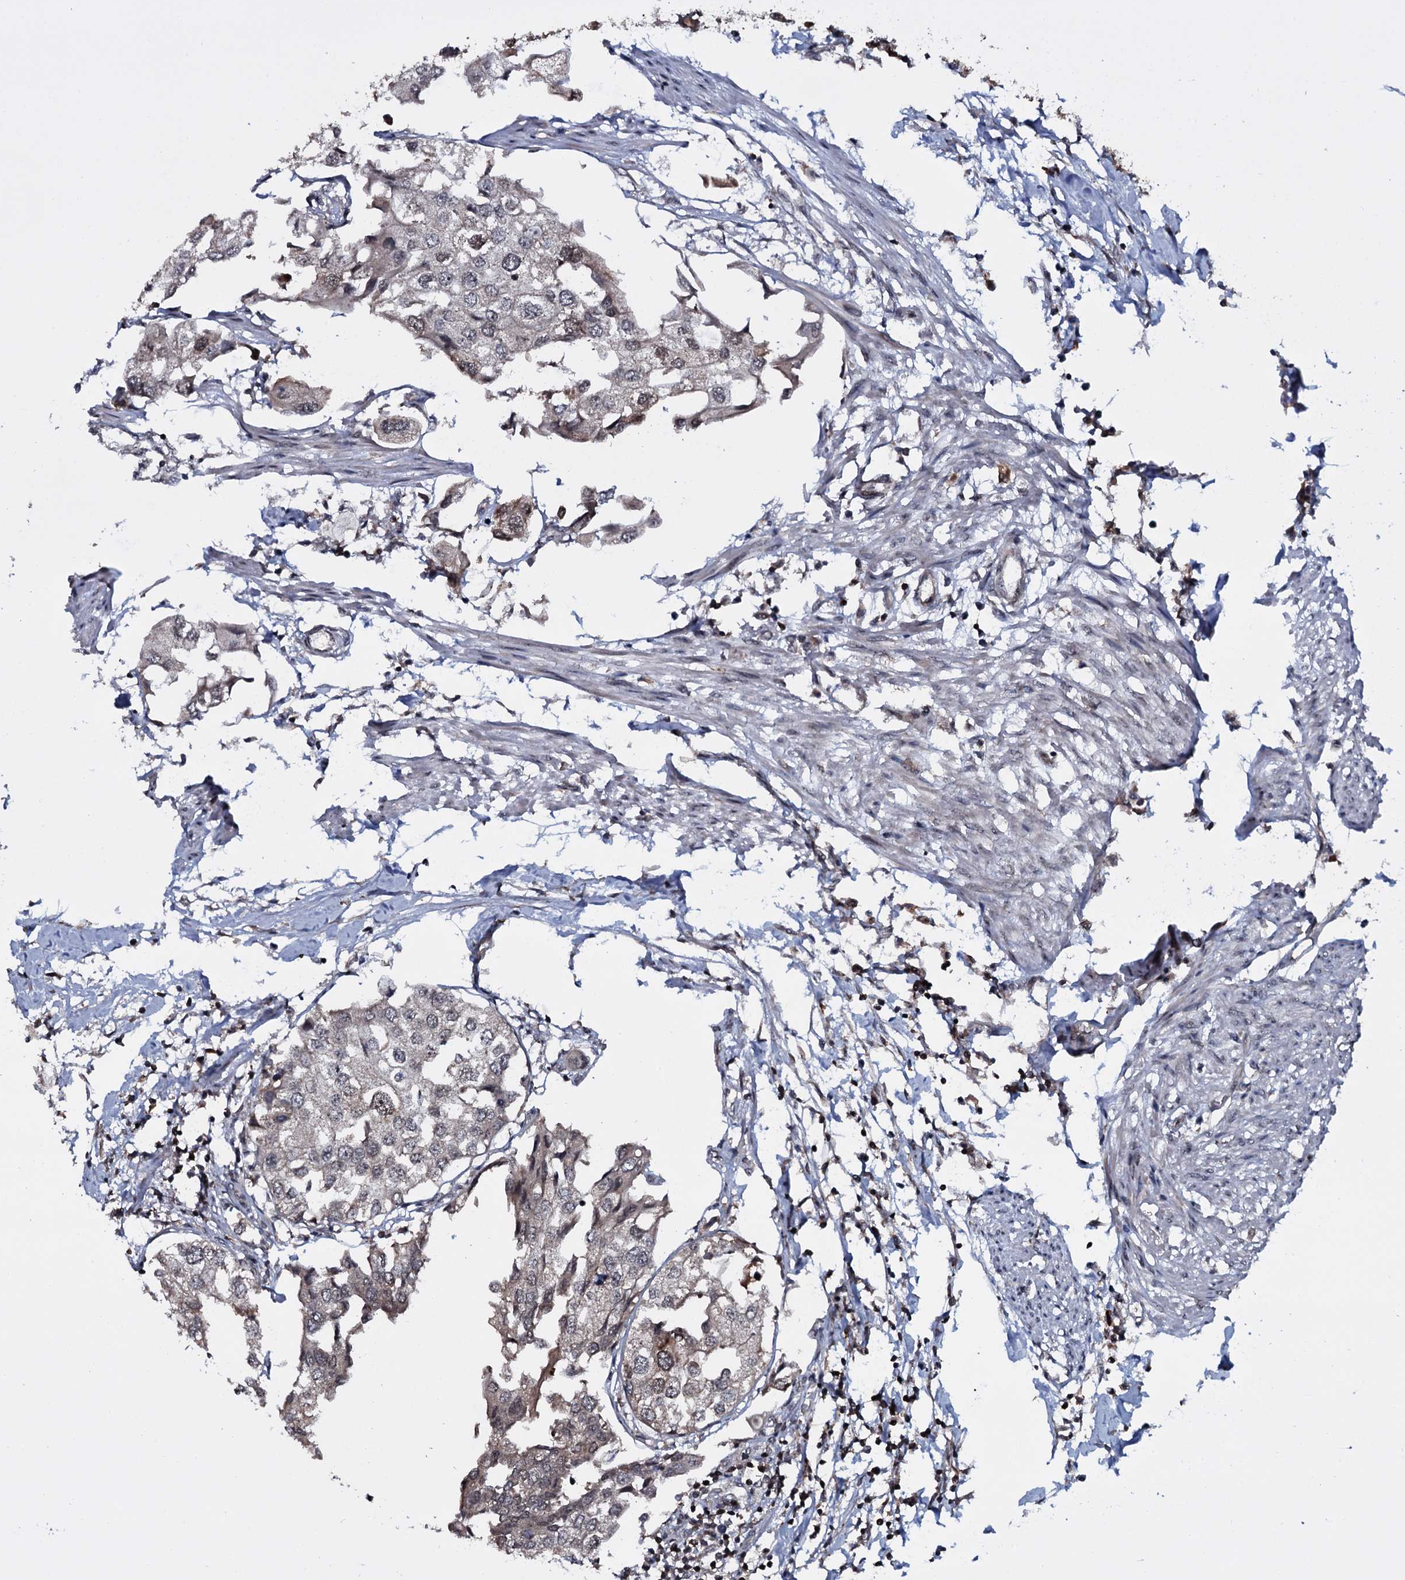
{"staining": {"intensity": "negative", "quantity": "none", "location": "none"}, "tissue": "urothelial cancer", "cell_type": "Tumor cells", "image_type": "cancer", "snomed": [{"axis": "morphology", "description": "Urothelial carcinoma, High grade"}, {"axis": "topography", "description": "Urinary bladder"}], "caption": "Immunohistochemistry micrograph of neoplastic tissue: urothelial cancer stained with DAB (3,3'-diaminobenzidine) displays no significant protein expression in tumor cells.", "gene": "HDDC3", "patient": {"sex": "male", "age": 64}}